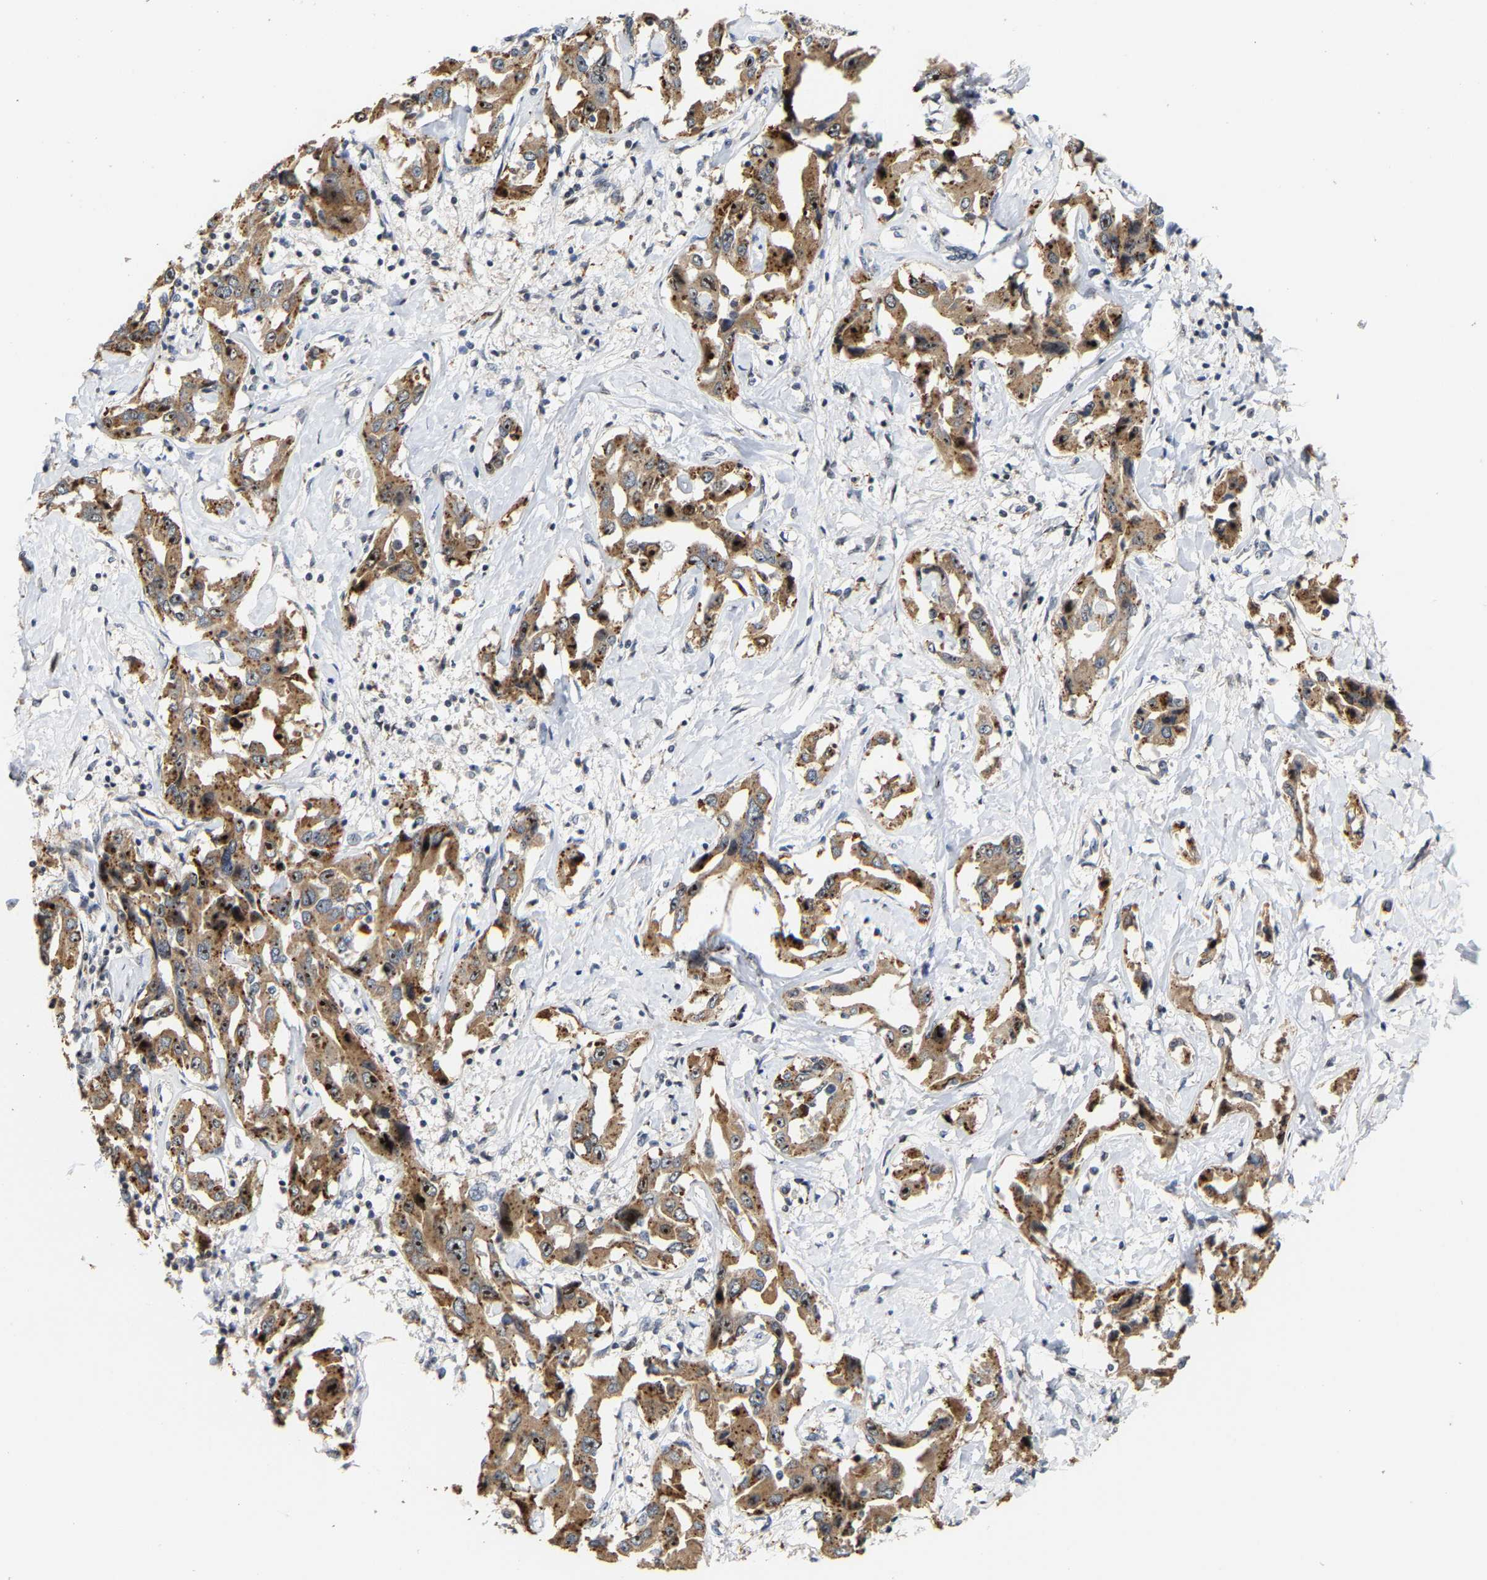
{"staining": {"intensity": "moderate", "quantity": ">75%", "location": "cytoplasmic/membranous,nuclear"}, "tissue": "liver cancer", "cell_type": "Tumor cells", "image_type": "cancer", "snomed": [{"axis": "morphology", "description": "Cholangiocarcinoma"}, {"axis": "topography", "description": "Liver"}], "caption": "A medium amount of moderate cytoplasmic/membranous and nuclear positivity is present in approximately >75% of tumor cells in cholangiocarcinoma (liver) tissue.", "gene": "NOP58", "patient": {"sex": "male", "age": 59}}